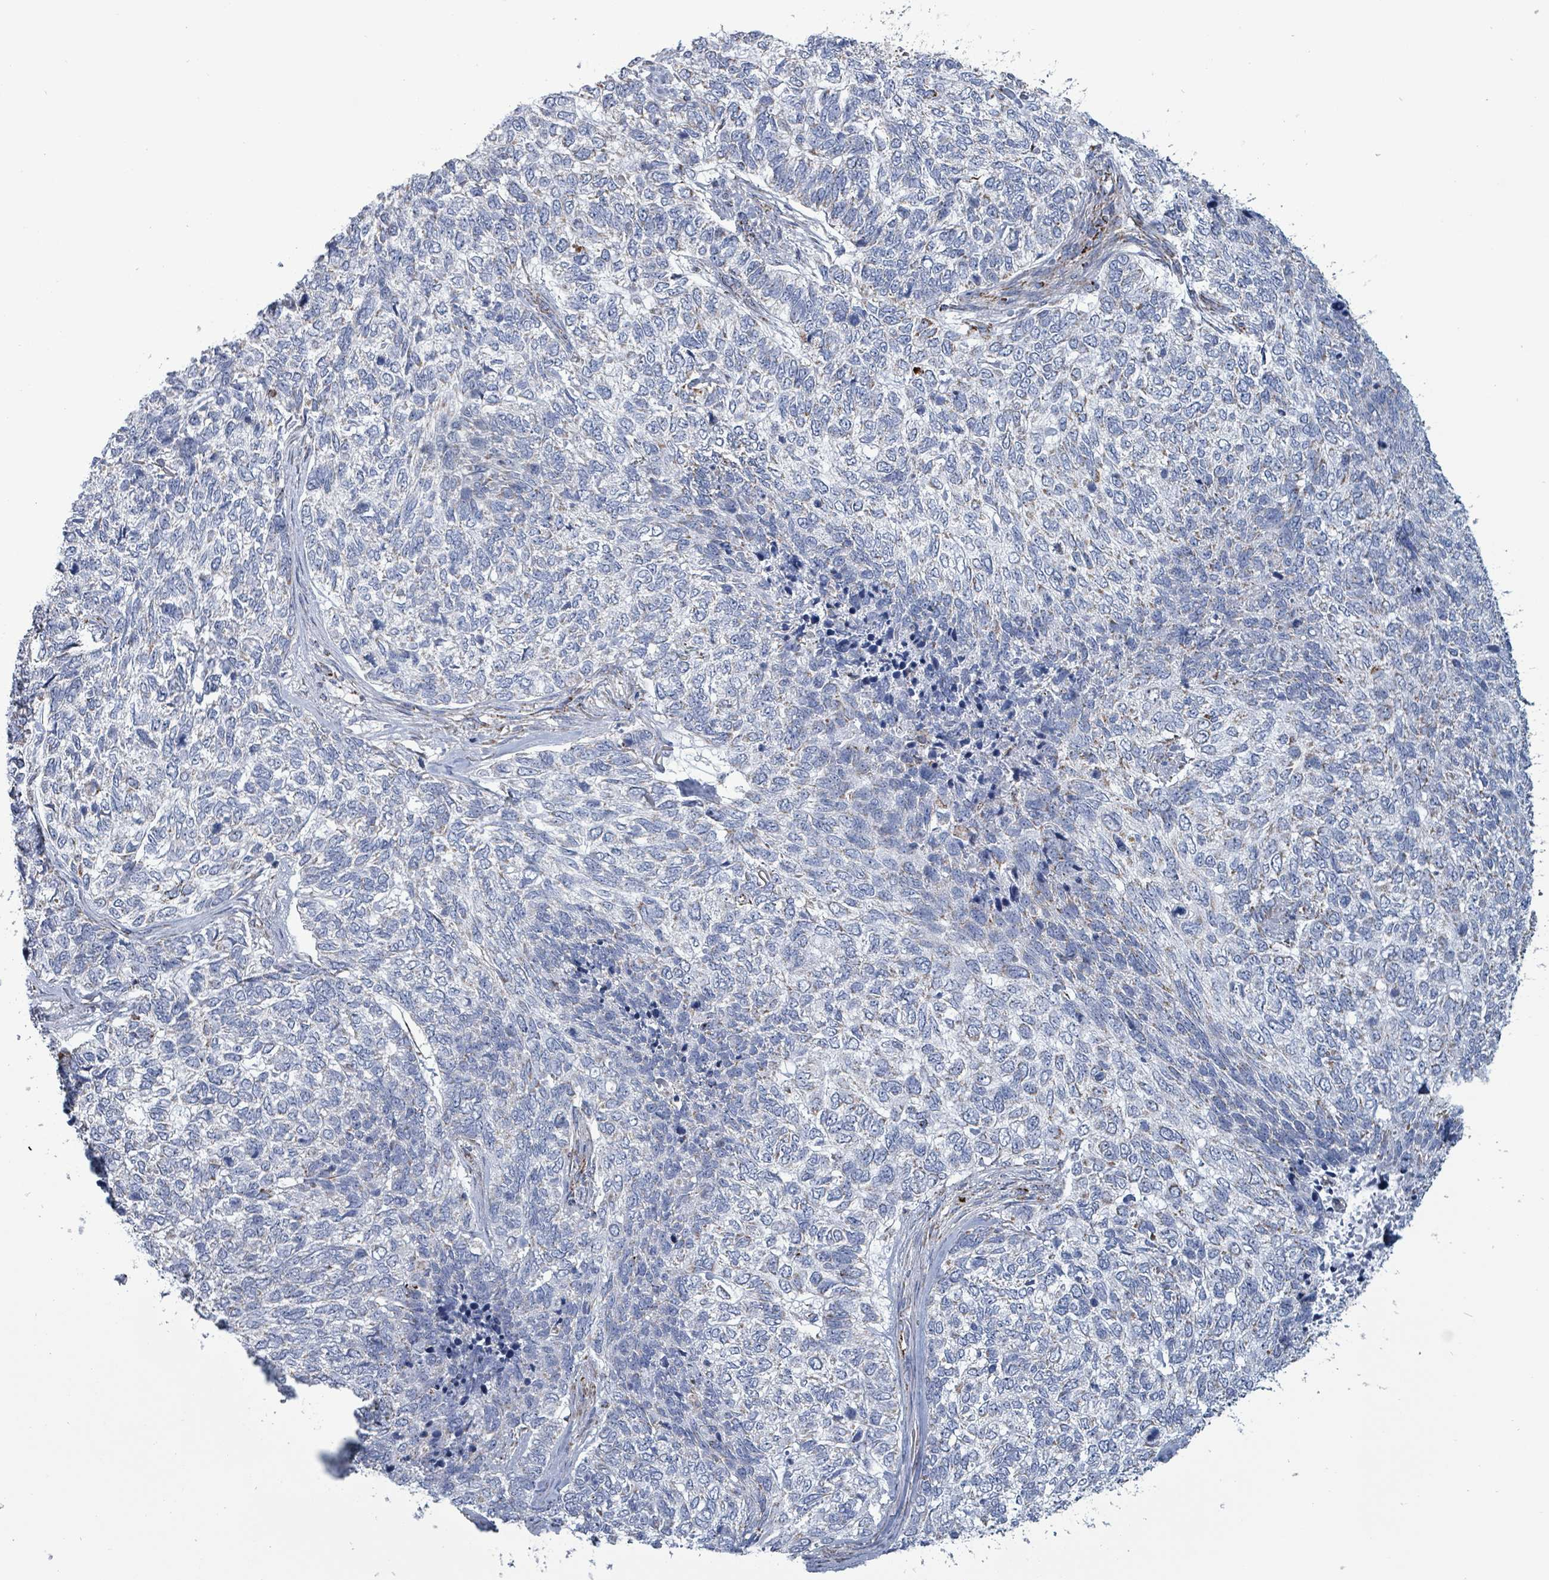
{"staining": {"intensity": "negative", "quantity": "none", "location": "none"}, "tissue": "skin cancer", "cell_type": "Tumor cells", "image_type": "cancer", "snomed": [{"axis": "morphology", "description": "Basal cell carcinoma"}, {"axis": "topography", "description": "Skin"}], "caption": "The micrograph reveals no staining of tumor cells in skin cancer.", "gene": "IDH3B", "patient": {"sex": "female", "age": 65}}